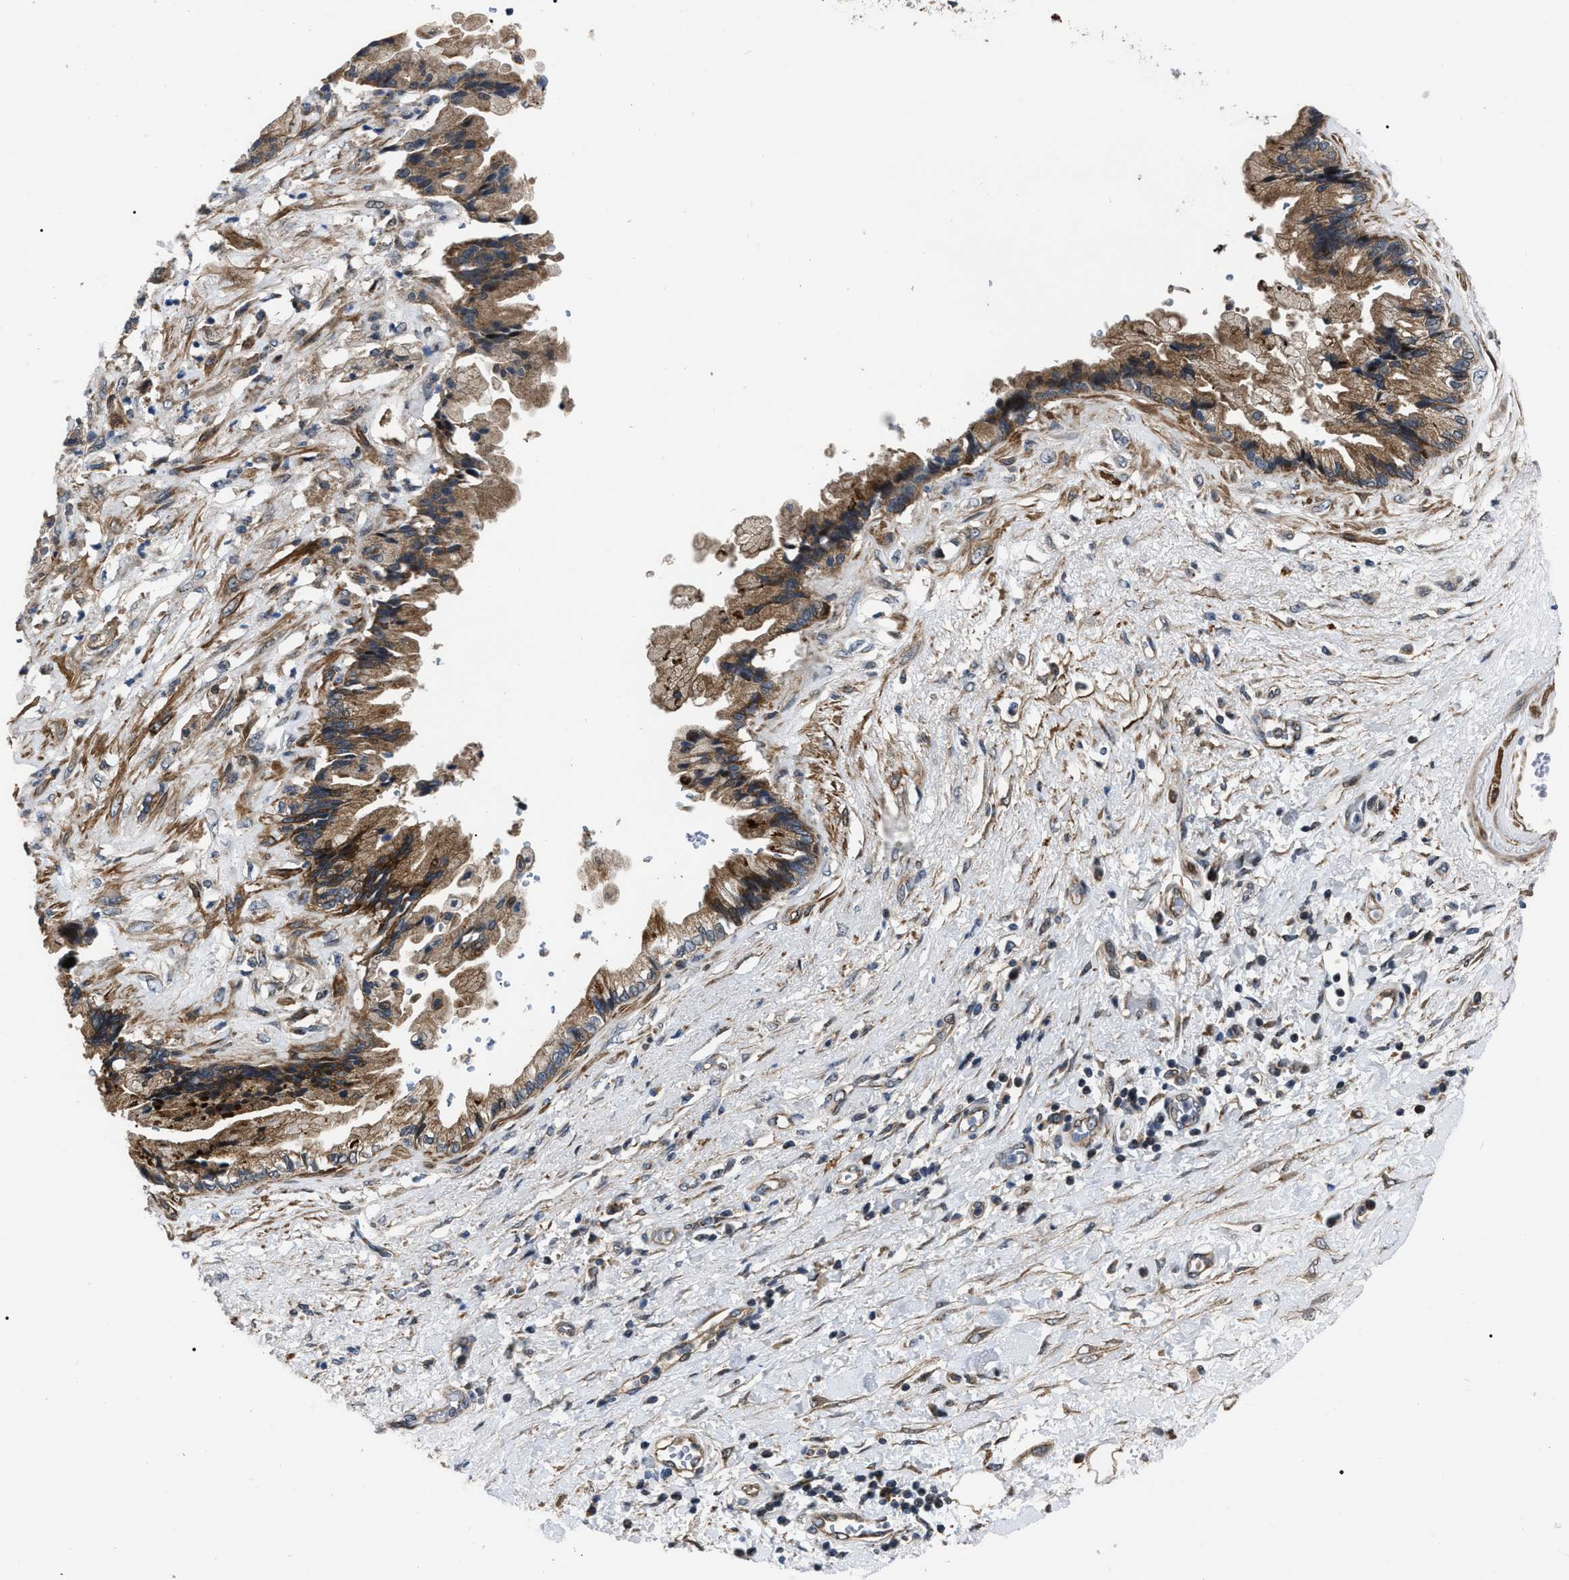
{"staining": {"intensity": "moderate", "quantity": ">75%", "location": "cytoplasmic/membranous"}, "tissue": "pancreatic cancer", "cell_type": "Tumor cells", "image_type": "cancer", "snomed": [{"axis": "morphology", "description": "Adenocarcinoma, NOS"}, {"axis": "topography", "description": "Pancreas"}], "caption": "Pancreatic cancer (adenocarcinoma) stained for a protein (brown) shows moderate cytoplasmic/membranous positive positivity in approximately >75% of tumor cells.", "gene": "PPWD1", "patient": {"sex": "female", "age": 60}}